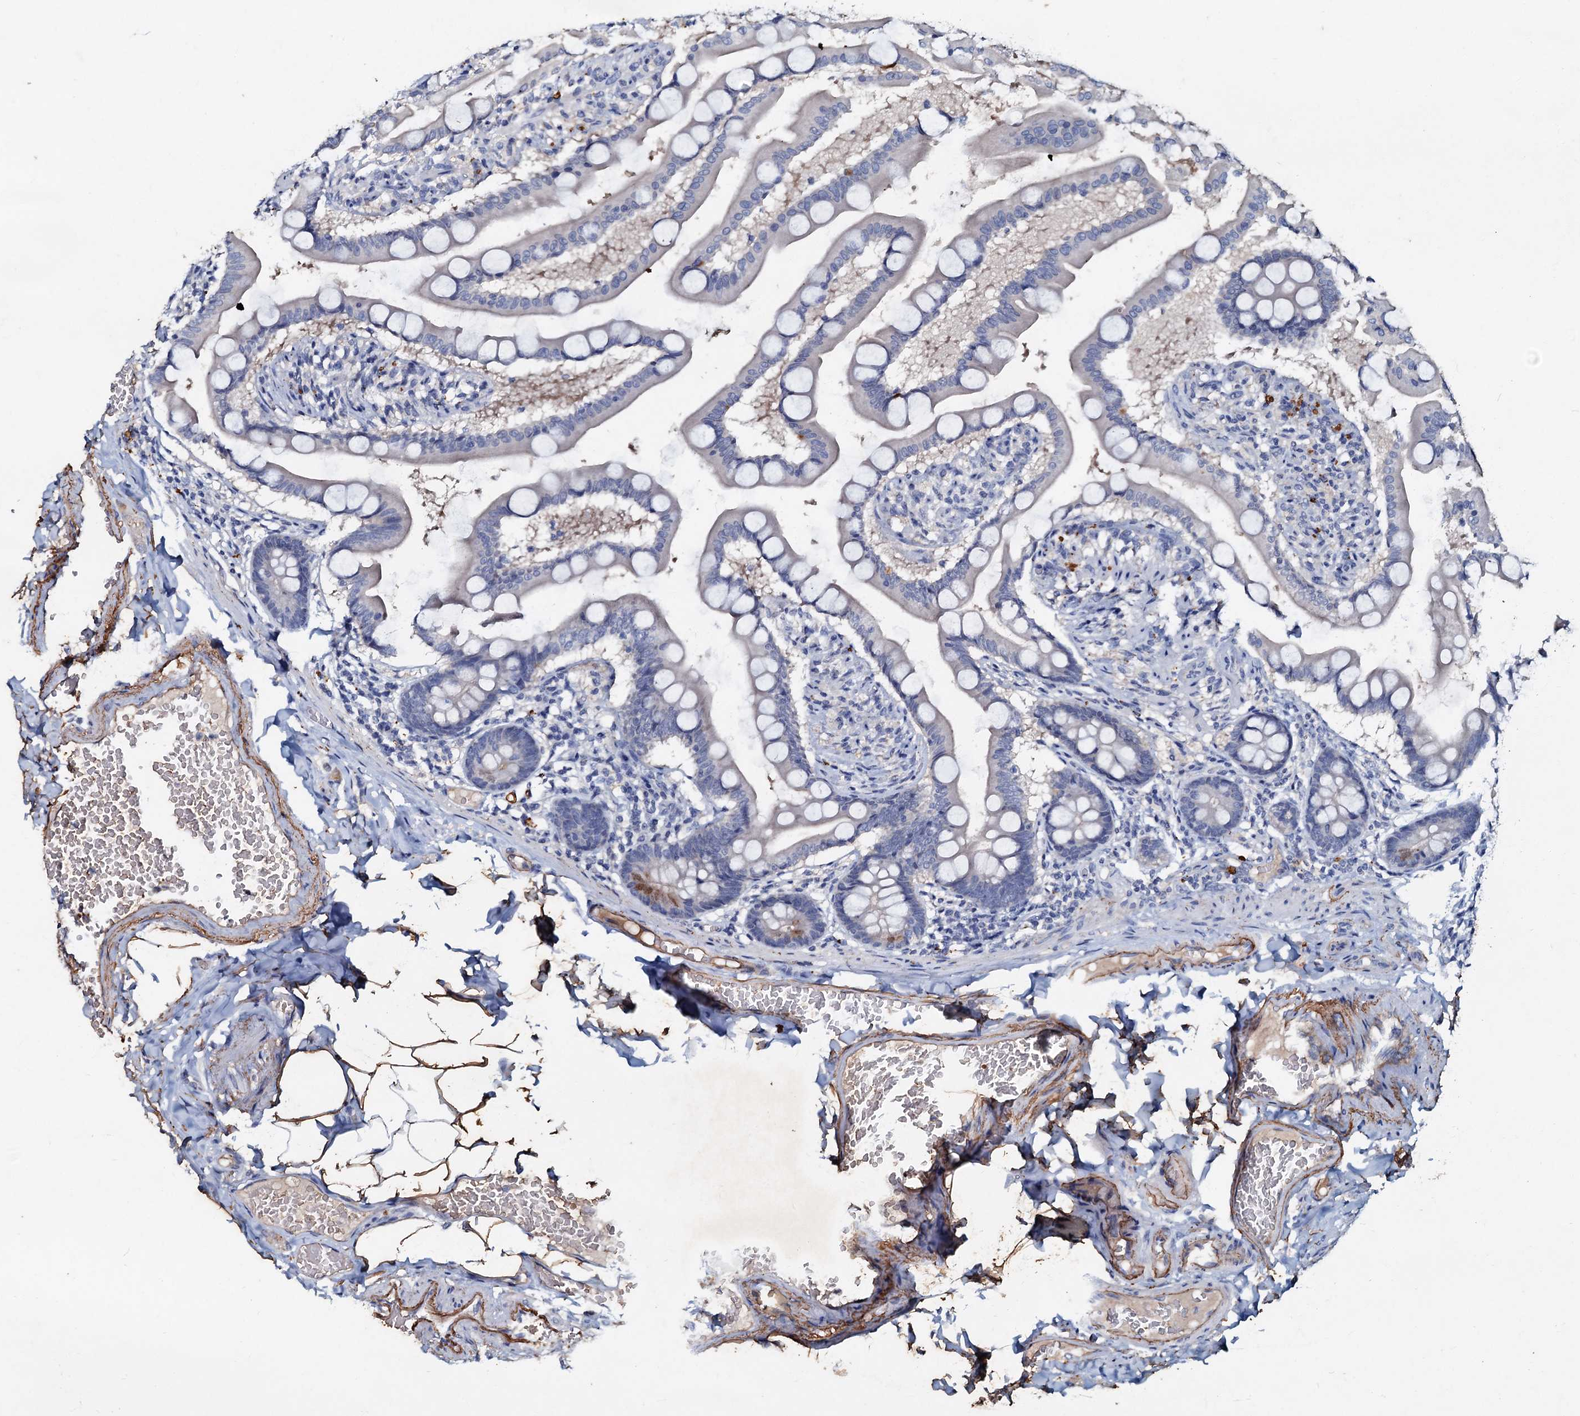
{"staining": {"intensity": "weak", "quantity": "<25%", "location": "cytoplasmic/membranous"}, "tissue": "small intestine", "cell_type": "Glandular cells", "image_type": "normal", "snomed": [{"axis": "morphology", "description": "Normal tissue, NOS"}, {"axis": "topography", "description": "Small intestine"}], "caption": "This photomicrograph is of normal small intestine stained with immunohistochemistry to label a protein in brown with the nuclei are counter-stained blue. There is no staining in glandular cells. (DAB IHC, high magnification).", "gene": "MANSC4", "patient": {"sex": "male", "age": 41}}